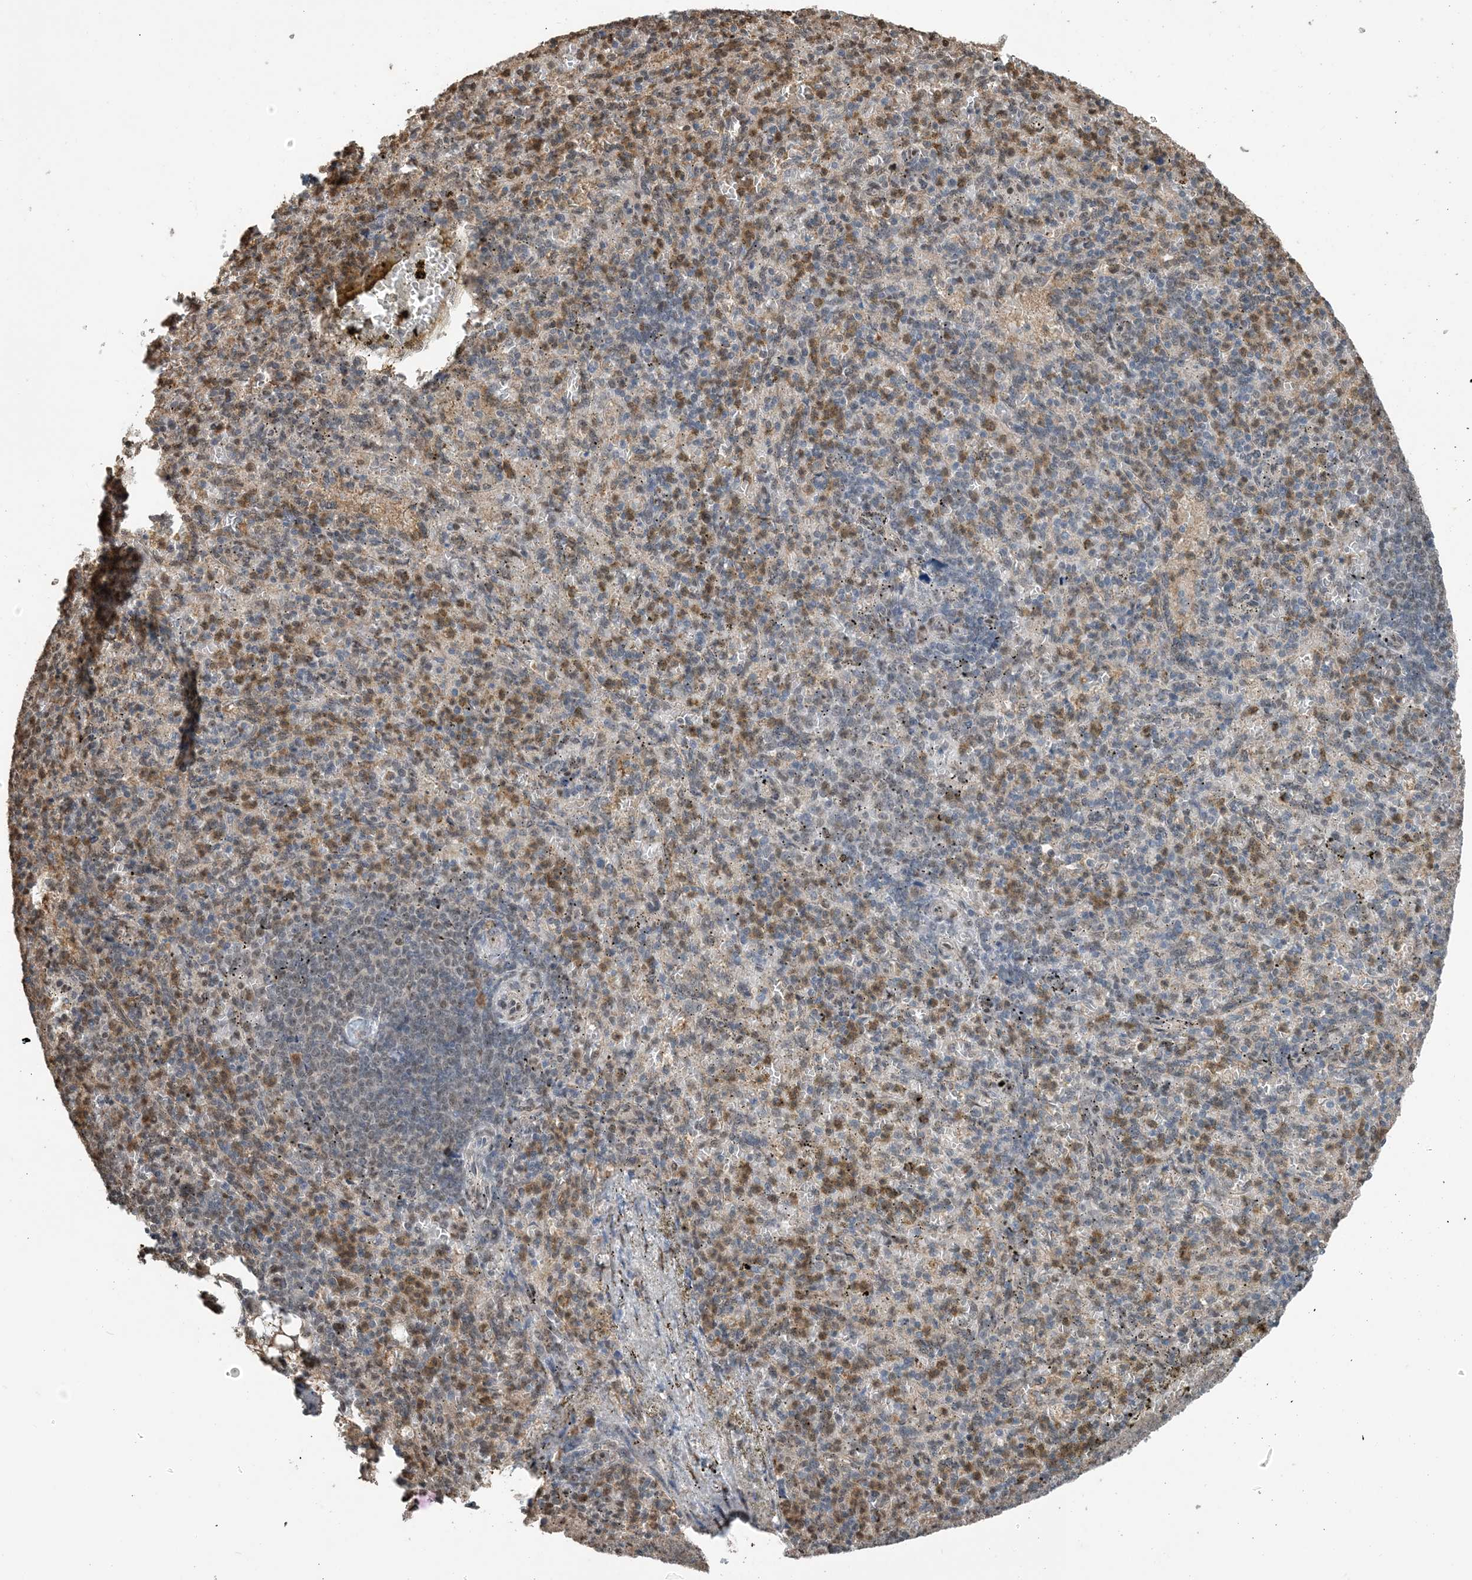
{"staining": {"intensity": "moderate", "quantity": "25%-75%", "location": "cytoplasmic/membranous,nuclear"}, "tissue": "spleen", "cell_type": "Cells in red pulp", "image_type": "normal", "snomed": [{"axis": "morphology", "description": "Normal tissue, NOS"}, {"axis": "topography", "description": "Spleen"}], "caption": "The histopathology image demonstrates staining of unremarkable spleen, revealing moderate cytoplasmic/membranous,nuclear protein staining (brown color) within cells in red pulp.", "gene": "HSPA1A", "patient": {"sex": "female", "age": 74}}